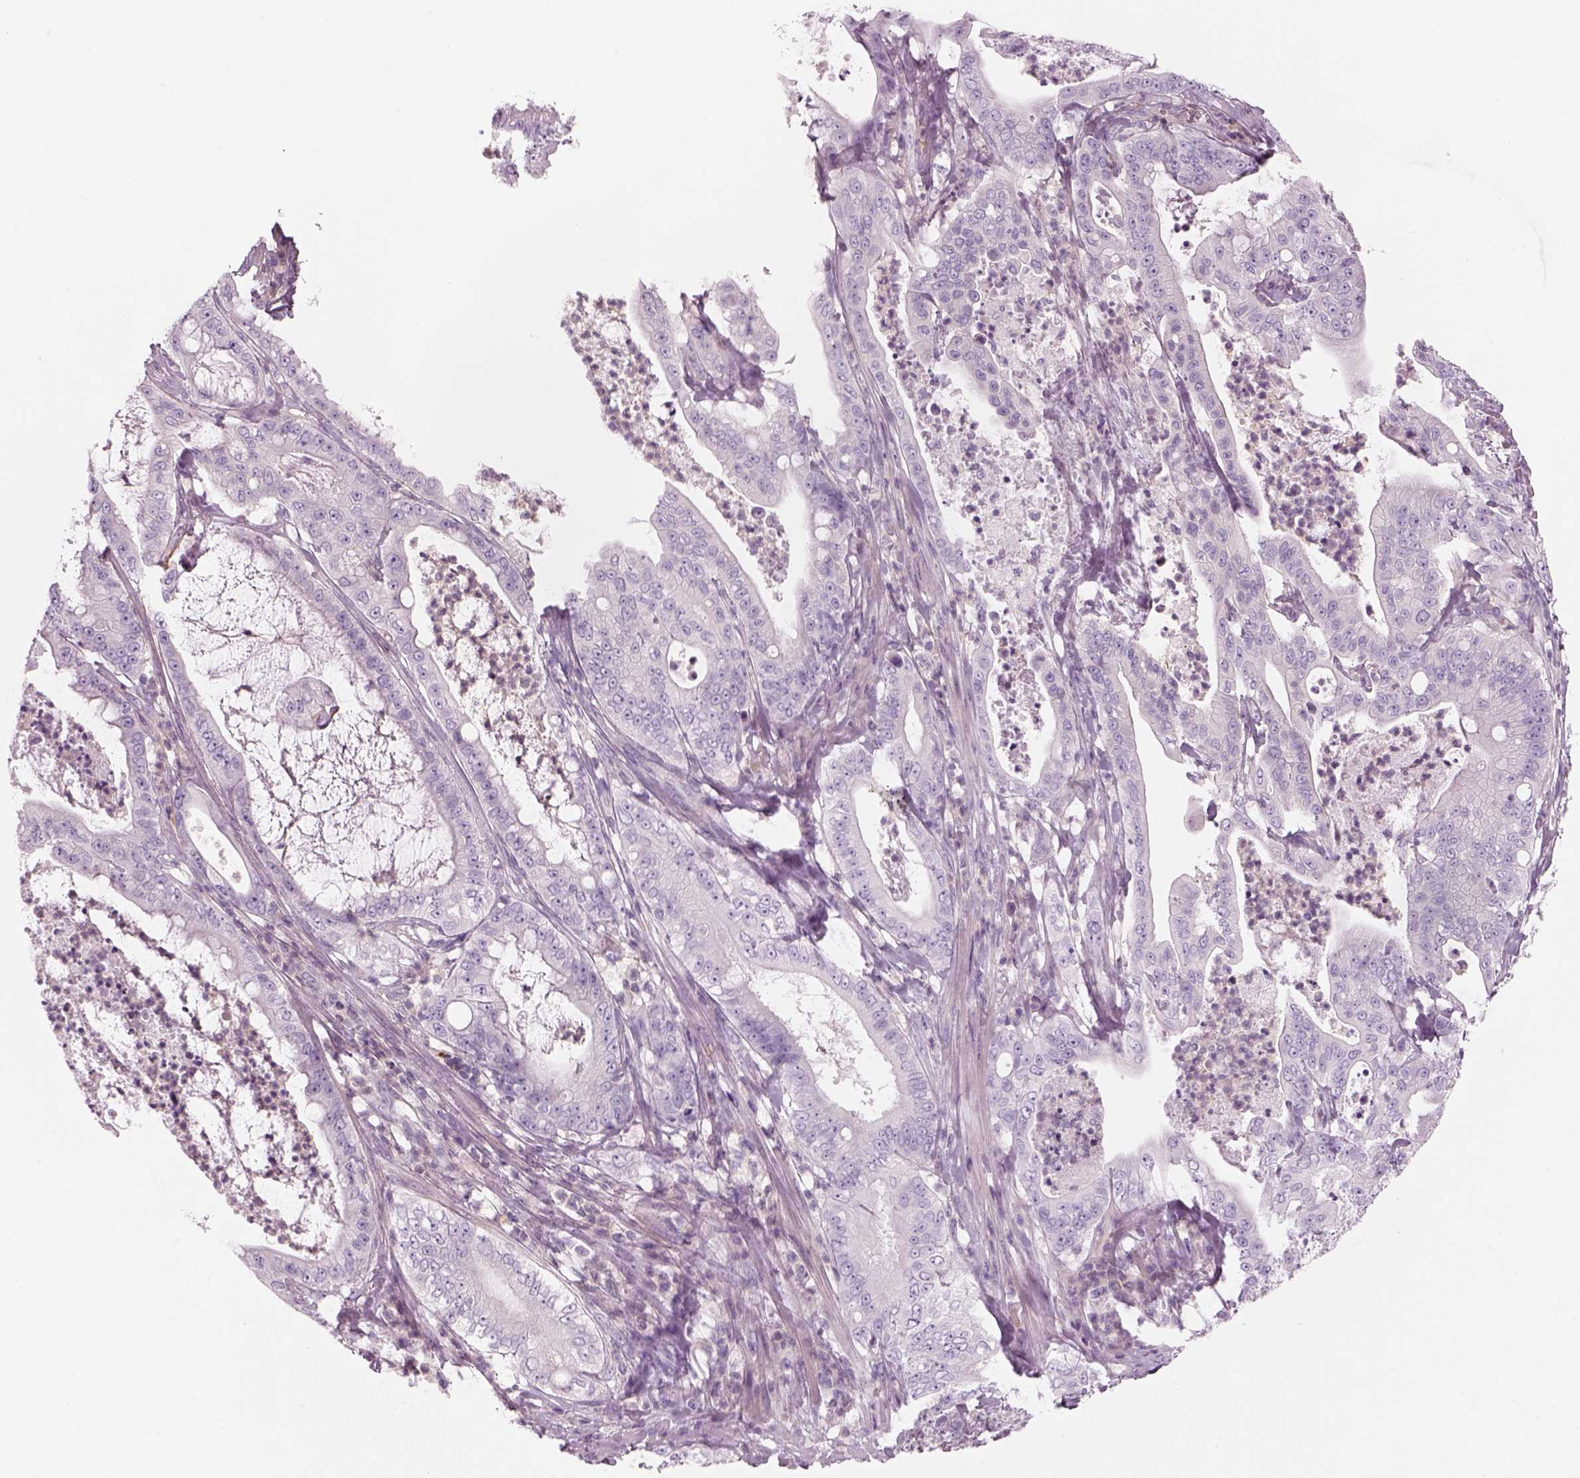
{"staining": {"intensity": "negative", "quantity": "none", "location": "none"}, "tissue": "pancreatic cancer", "cell_type": "Tumor cells", "image_type": "cancer", "snomed": [{"axis": "morphology", "description": "Adenocarcinoma, NOS"}, {"axis": "topography", "description": "Pancreas"}], "caption": "An image of human adenocarcinoma (pancreatic) is negative for staining in tumor cells.", "gene": "SLC1A7", "patient": {"sex": "male", "age": 71}}